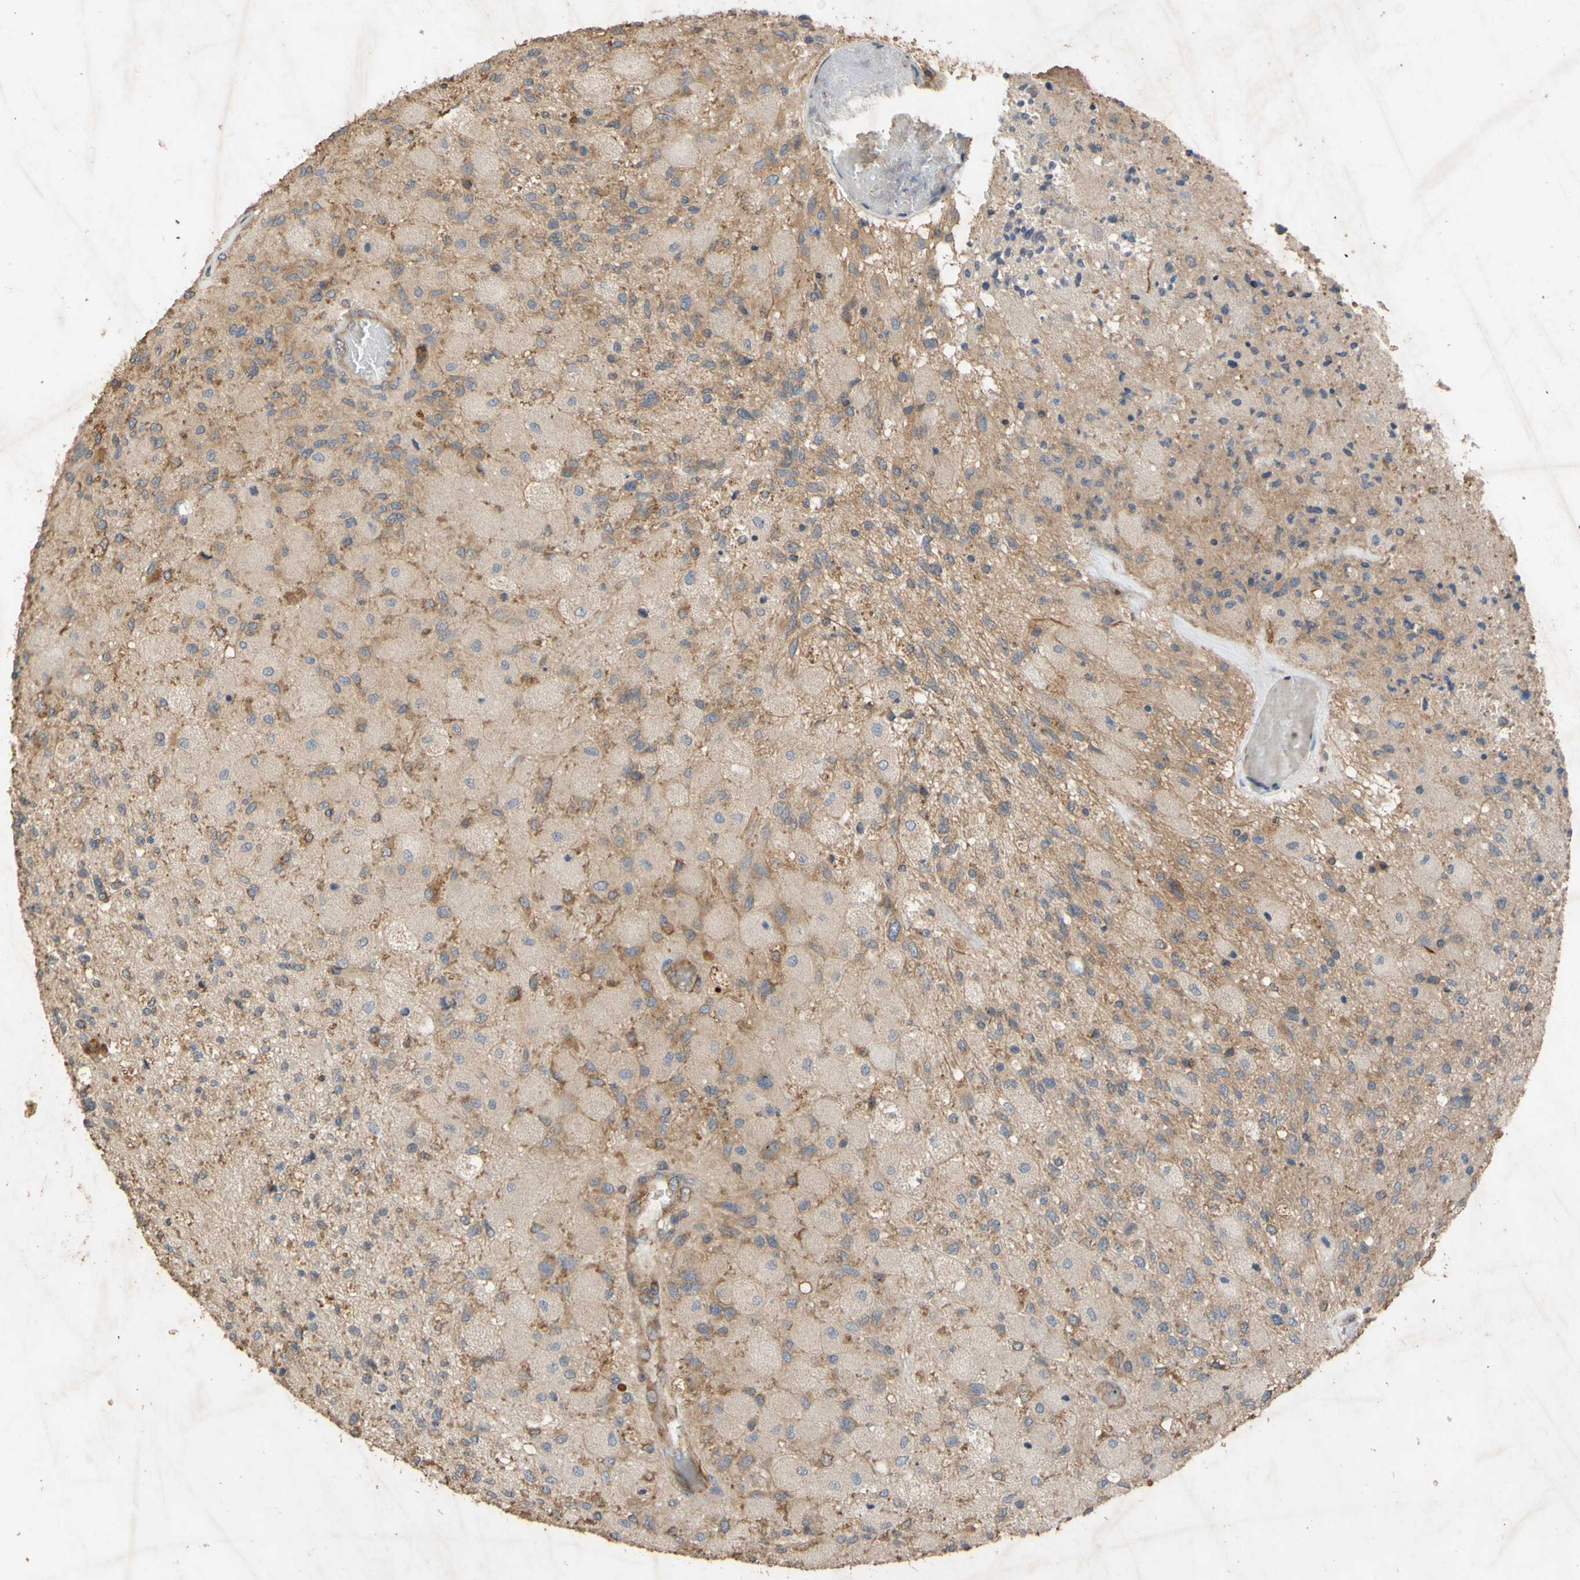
{"staining": {"intensity": "weak", "quantity": ">75%", "location": "cytoplasmic/membranous"}, "tissue": "glioma", "cell_type": "Tumor cells", "image_type": "cancer", "snomed": [{"axis": "morphology", "description": "Normal tissue, NOS"}, {"axis": "morphology", "description": "Glioma, malignant, High grade"}, {"axis": "topography", "description": "Cerebral cortex"}], "caption": "The photomicrograph reveals a brown stain indicating the presence of a protein in the cytoplasmic/membranous of tumor cells in high-grade glioma (malignant).", "gene": "EIF2S3", "patient": {"sex": "male", "age": 77}}